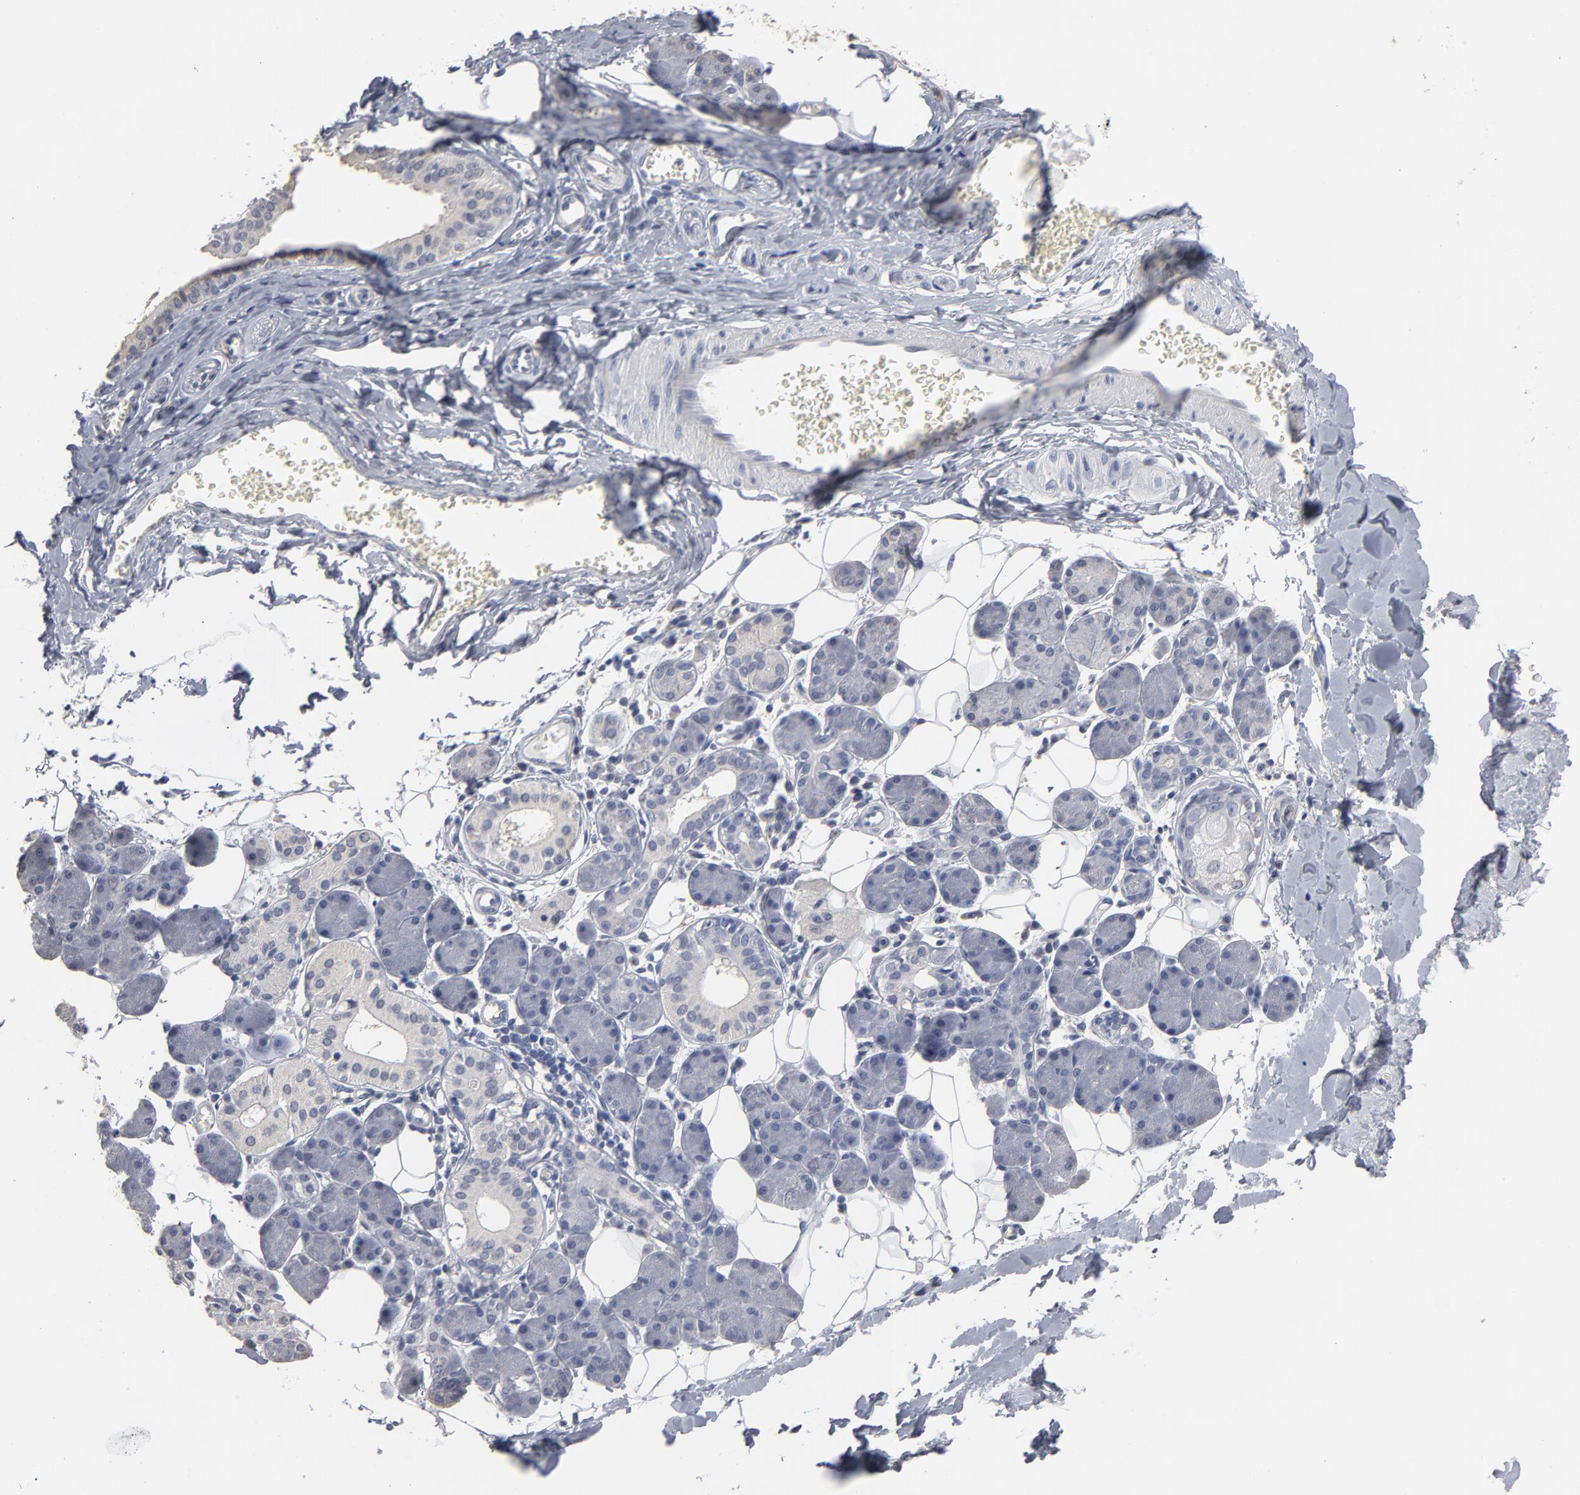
{"staining": {"intensity": "weak", "quantity": "25%-75%", "location": "cytoplasmic/membranous"}, "tissue": "salivary gland", "cell_type": "Glandular cells", "image_type": "normal", "snomed": [{"axis": "morphology", "description": "Normal tissue, NOS"}, {"axis": "morphology", "description": "Adenoma, NOS"}, {"axis": "topography", "description": "Salivary gland"}], "caption": "A brown stain highlights weak cytoplasmic/membranous staining of a protein in glandular cells of unremarkable salivary gland. (Stains: DAB (3,3'-diaminobenzidine) in brown, nuclei in blue, Microscopy: brightfield microscopy at high magnification).", "gene": "DNAL4", "patient": {"sex": "female", "age": 32}}